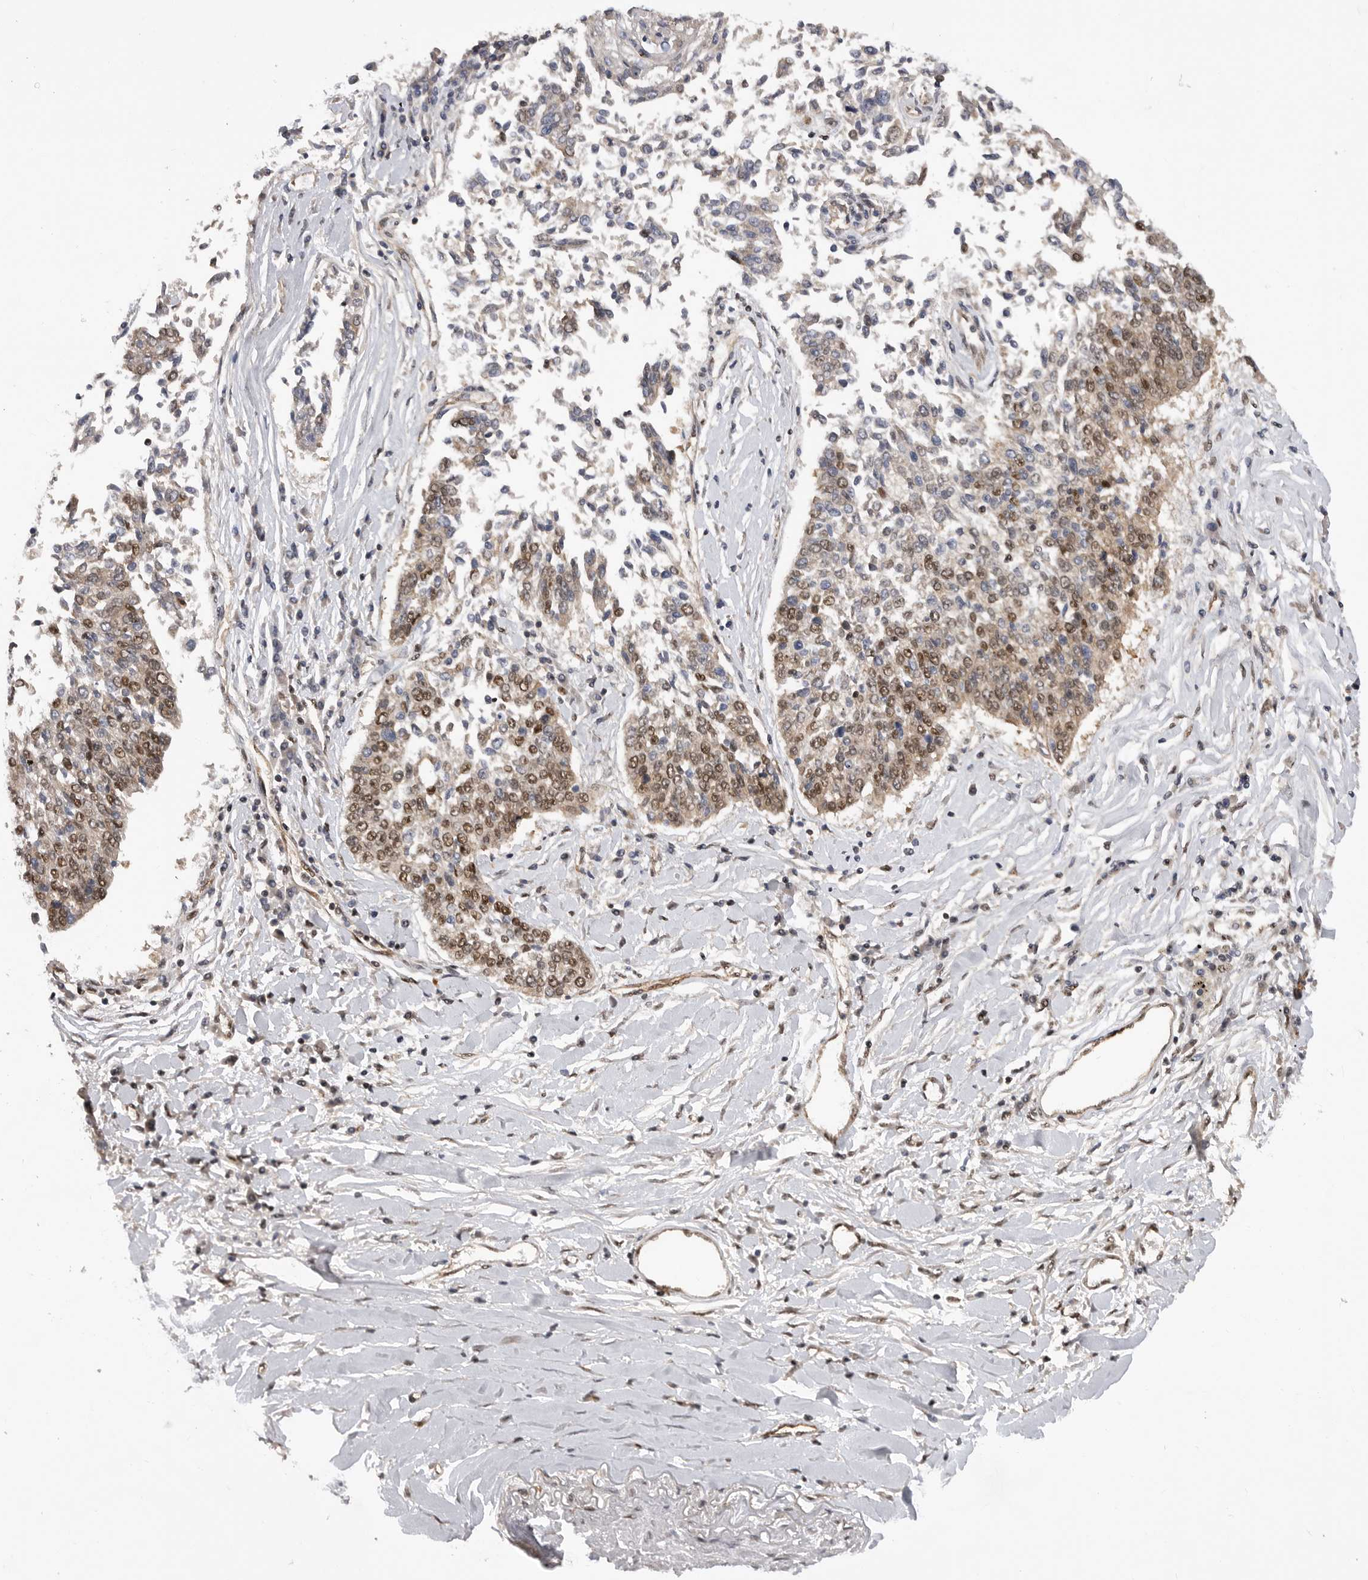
{"staining": {"intensity": "moderate", "quantity": ">75%", "location": "cytoplasmic/membranous,nuclear"}, "tissue": "lung cancer", "cell_type": "Tumor cells", "image_type": "cancer", "snomed": [{"axis": "morphology", "description": "Normal tissue, NOS"}, {"axis": "morphology", "description": "Squamous cell carcinoma, NOS"}, {"axis": "topography", "description": "Cartilage tissue"}, {"axis": "topography", "description": "Bronchus"}, {"axis": "topography", "description": "Lung"}, {"axis": "topography", "description": "Peripheral nerve tissue"}], "caption": "Brown immunohistochemical staining in human lung cancer exhibits moderate cytoplasmic/membranous and nuclear staining in approximately >75% of tumor cells.", "gene": "PPP1R8", "patient": {"sex": "female", "age": 49}}